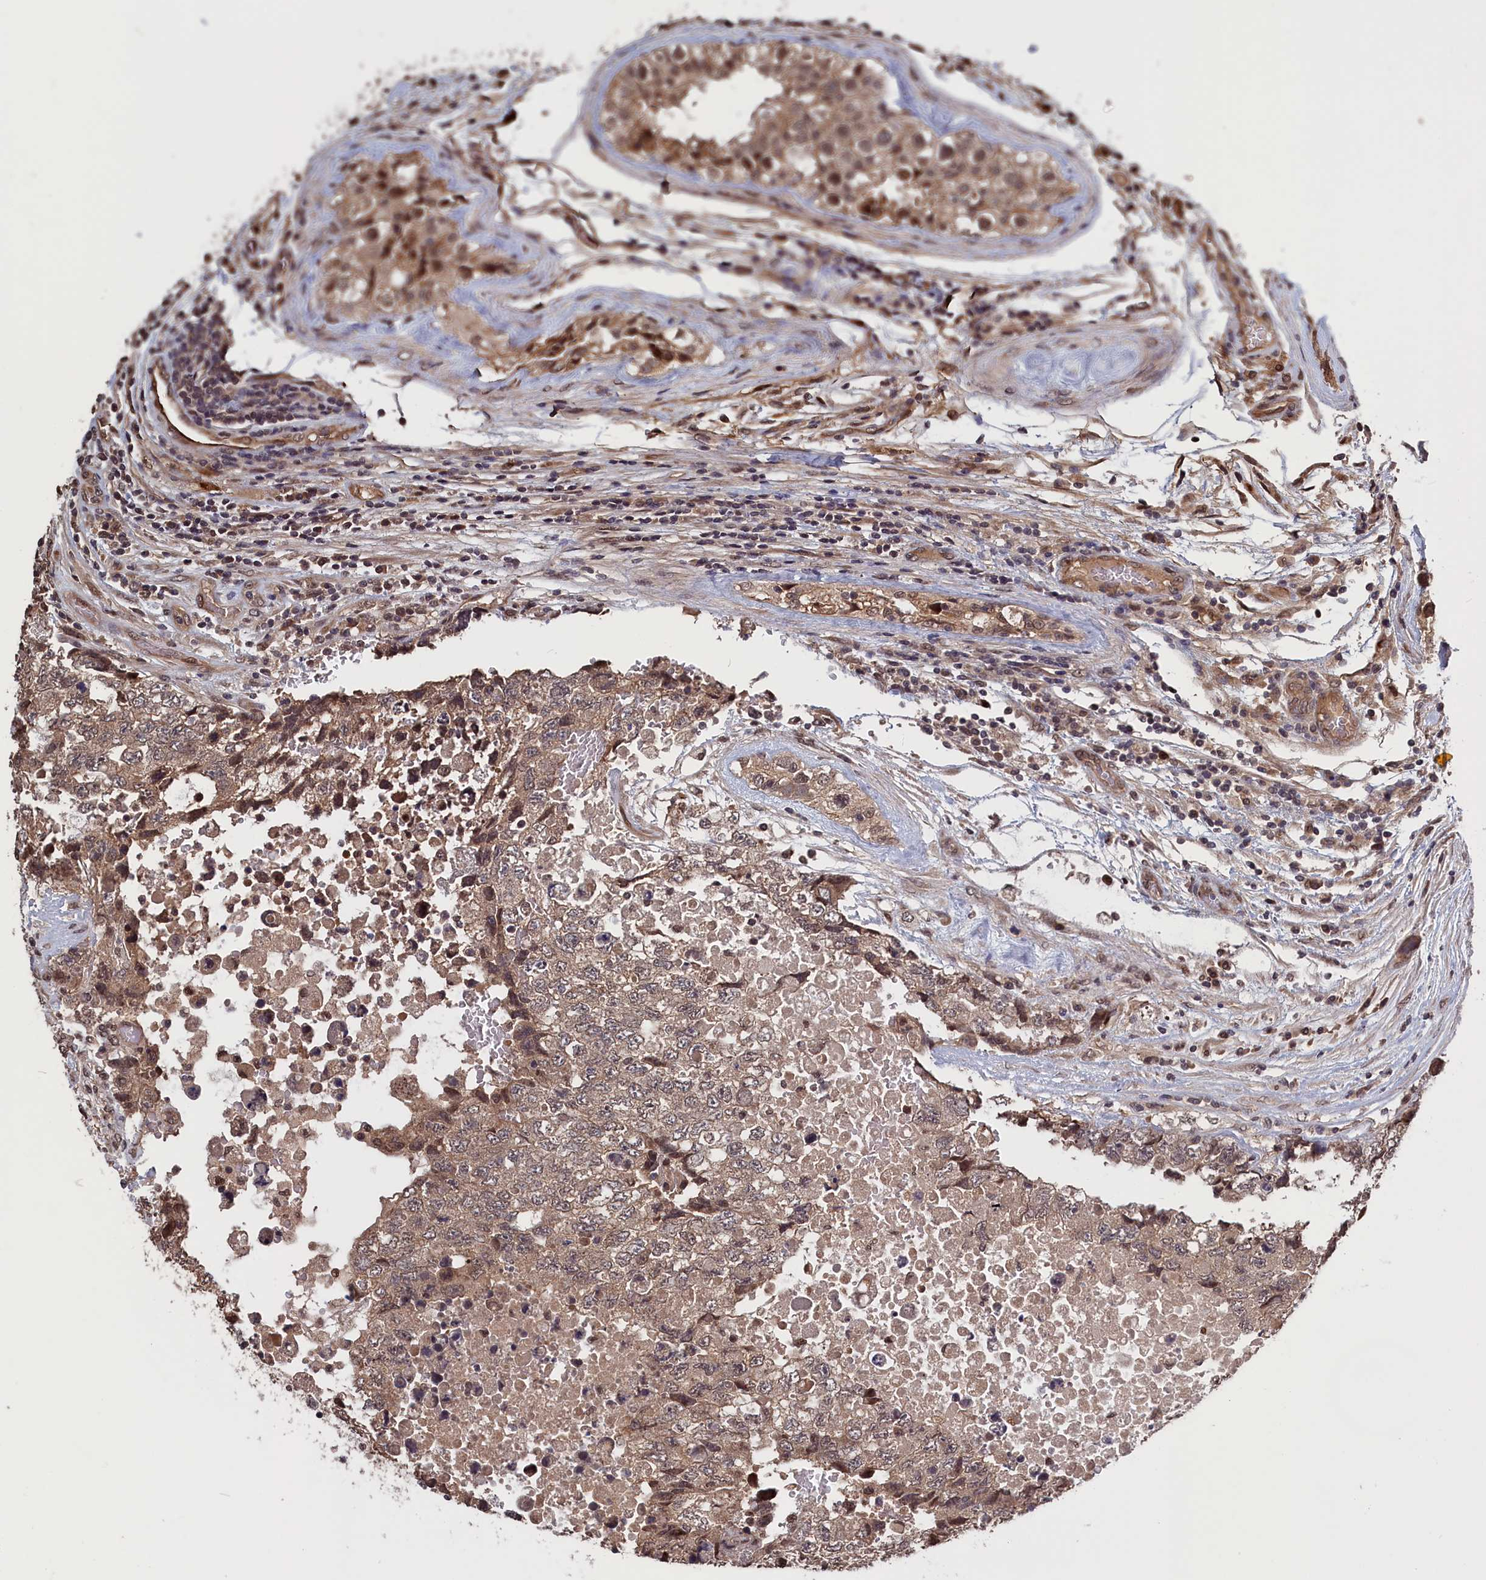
{"staining": {"intensity": "weak", "quantity": "25%-75%", "location": "cytoplasmic/membranous"}, "tissue": "testis cancer", "cell_type": "Tumor cells", "image_type": "cancer", "snomed": [{"axis": "morphology", "description": "Carcinoma, Embryonal, NOS"}, {"axis": "topography", "description": "Testis"}], "caption": "Testis cancer (embryonal carcinoma) was stained to show a protein in brown. There is low levels of weak cytoplasmic/membranous expression in about 25%-75% of tumor cells. Immunohistochemistry stains the protein in brown and the nuclei are stained blue.", "gene": "PLP2", "patient": {"sex": "male", "age": 36}}